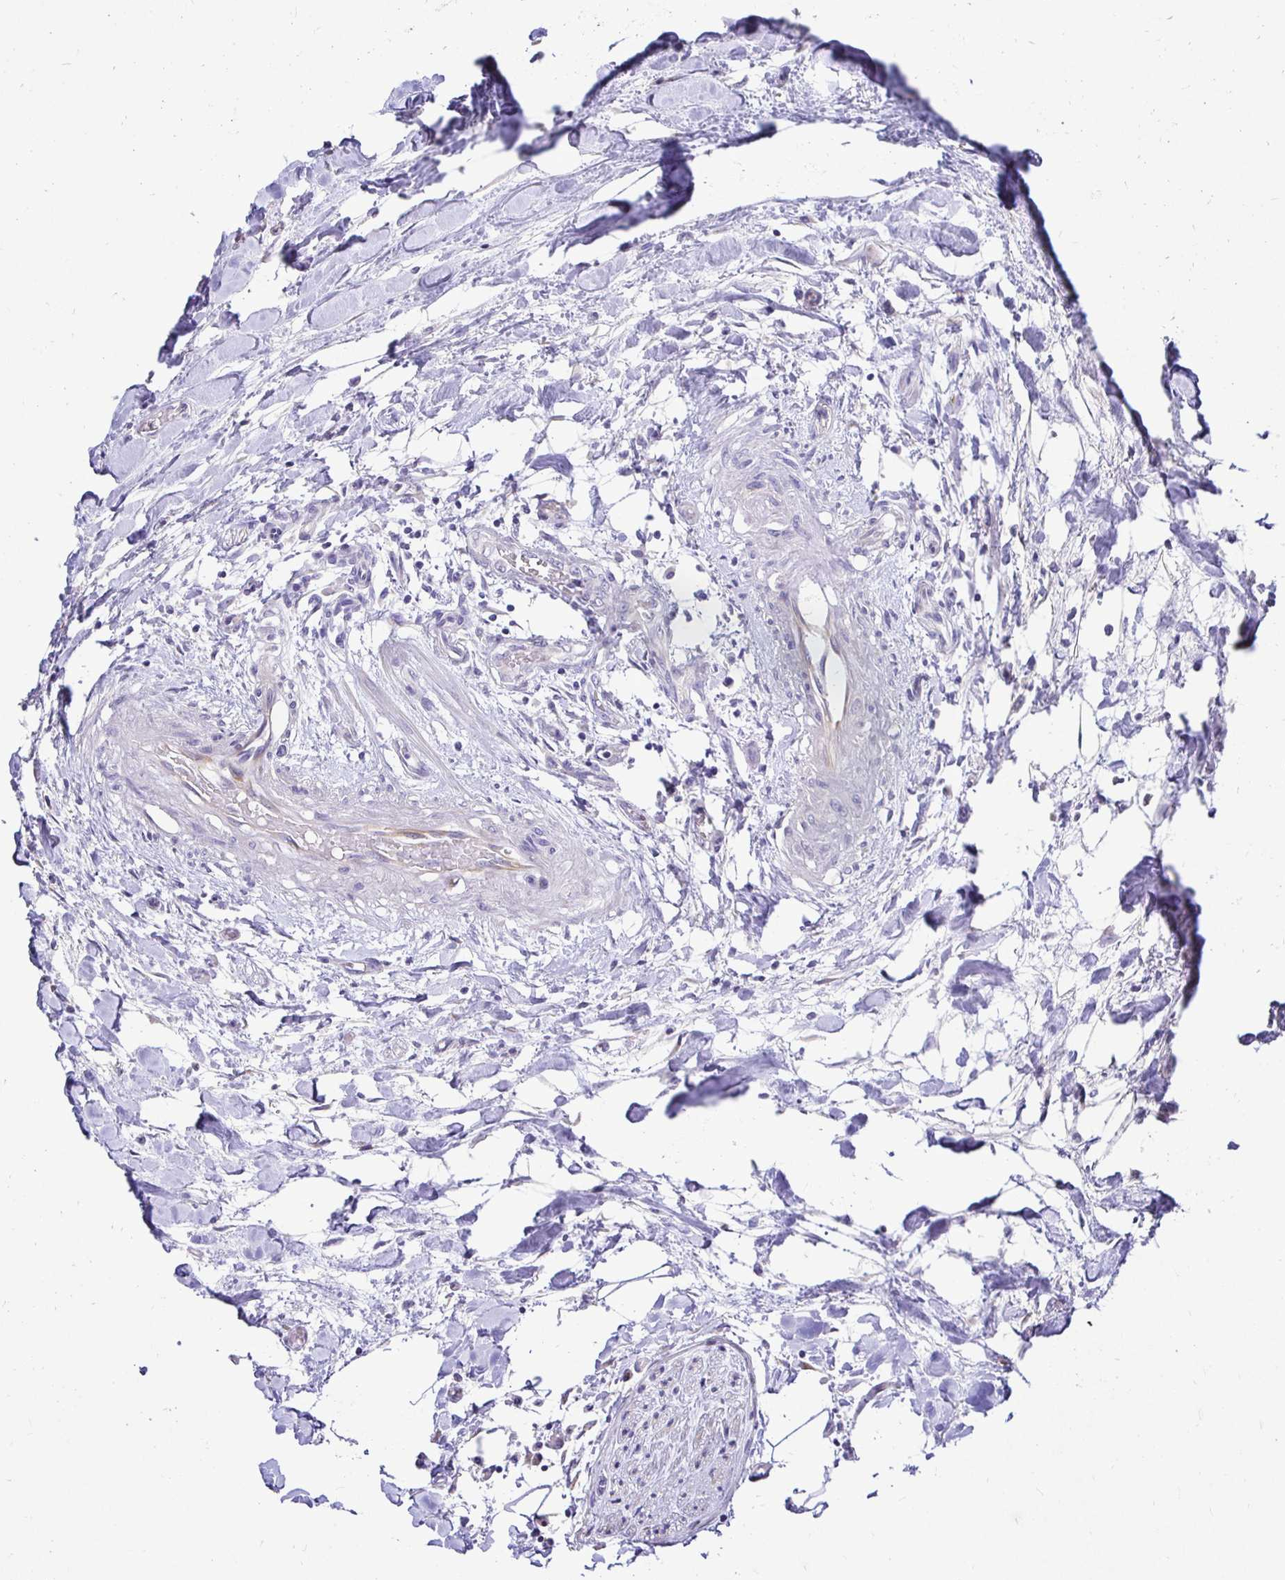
{"staining": {"intensity": "moderate", "quantity": "<25%", "location": "cytoplasmic/membranous"}, "tissue": "colorectal cancer", "cell_type": "Tumor cells", "image_type": "cancer", "snomed": [{"axis": "morphology", "description": "Adenocarcinoma, NOS"}, {"axis": "topography", "description": "Rectum"}], "caption": "Colorectal cancer stained for a protein reveals moderate cytoplasmic/membranous positivity in tumor cells.", "gene": "TAF1D", "patient": {"sex": "male", "age": 57}}